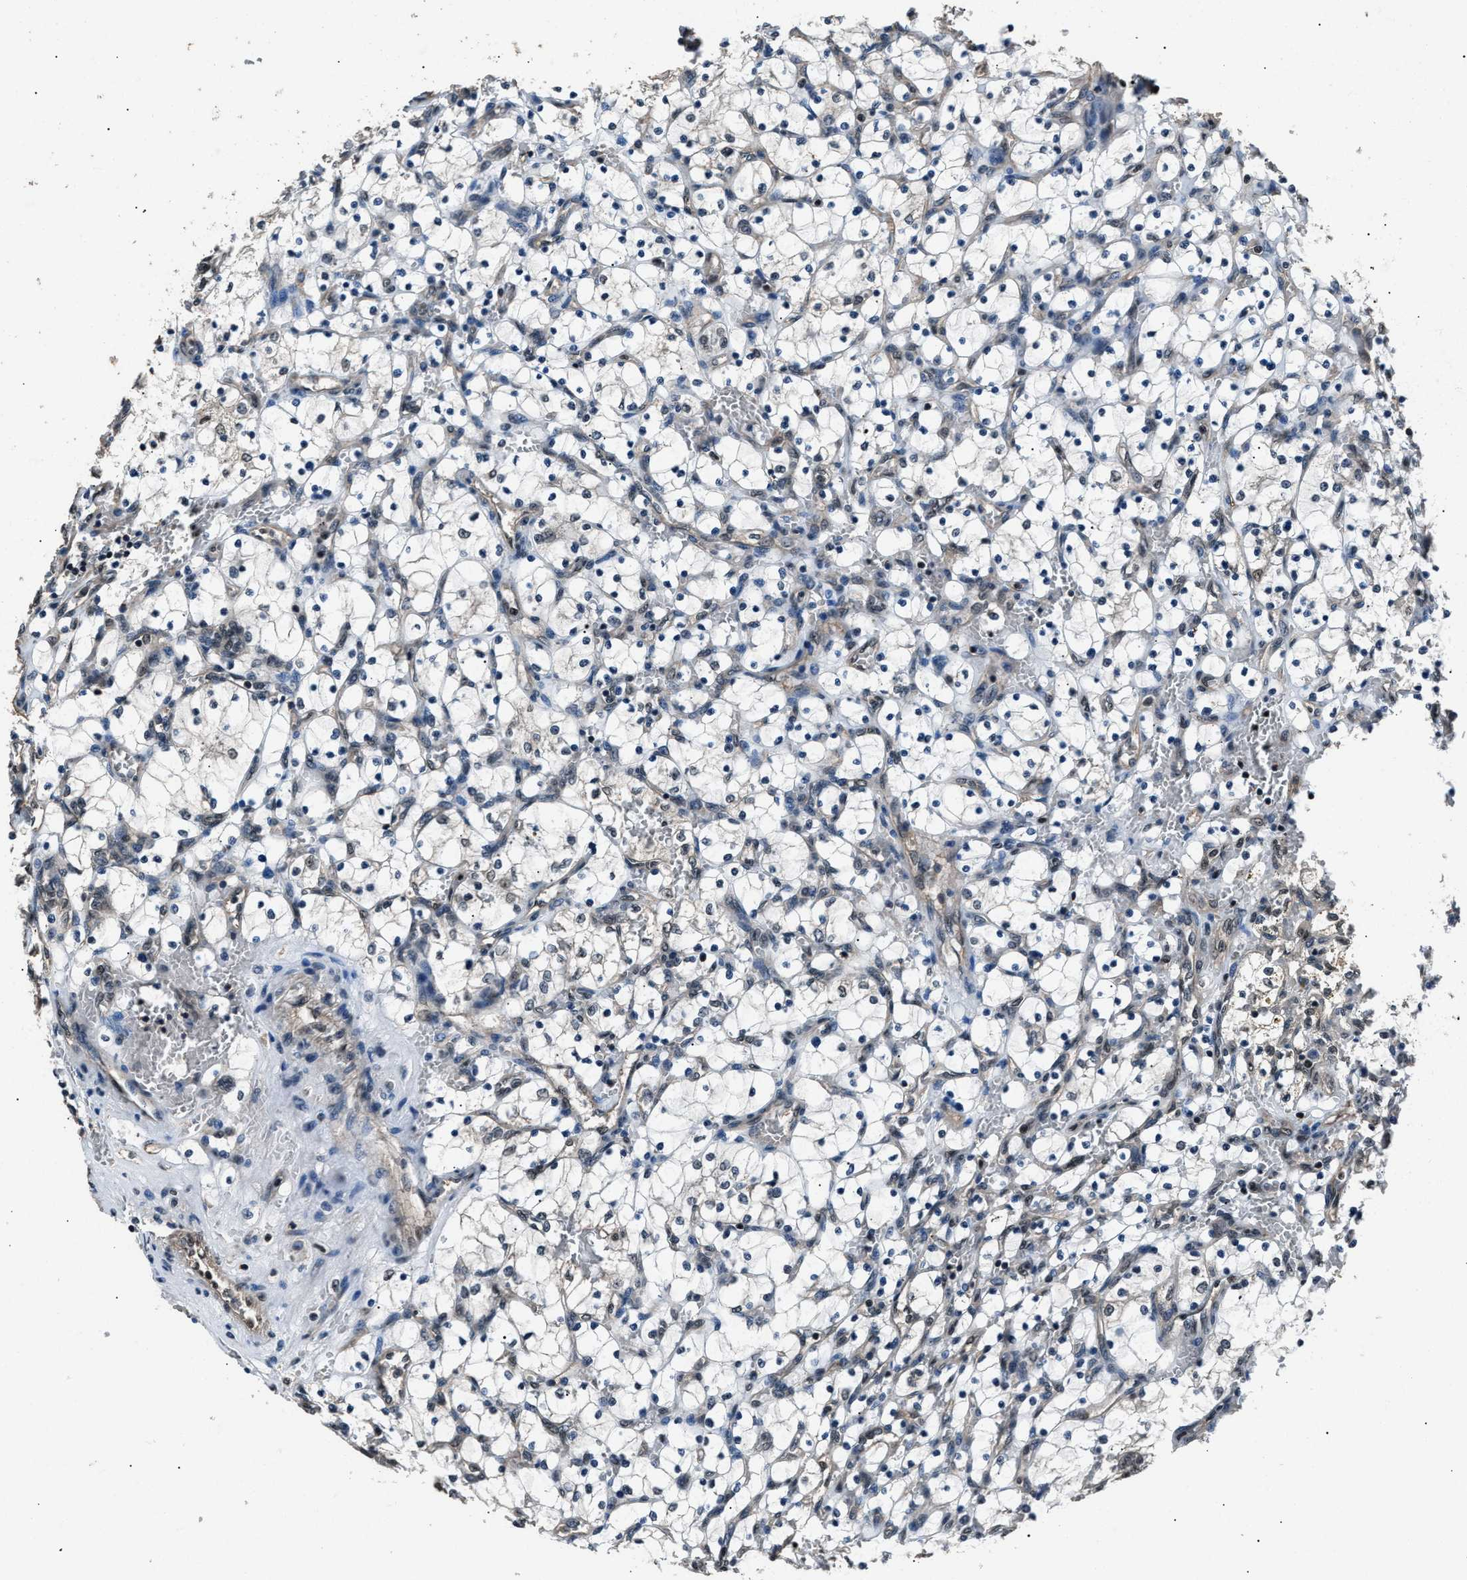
{"staining": {"intensity": "negative", "quantity": "none", "location": "none"}, "tissue": "renal cancer", "cell_type": "Tumor cells", "image_type": "cancer", "snomed": [{"axis": "morphology", "description": "Adenocarcinoma, NOS"}, {"axis": "topography", "description": "Kidney"}], "caption": "Photomicrograph shows no significant protein staining in tumor cells of renal cancer. (DAB (3,3'-diaminobenzidine) immunohistochemistry (IHC) with hematoxylin counter stain).", "gene": "DFFA", "patient": {"sex": "female", "age": 69}}